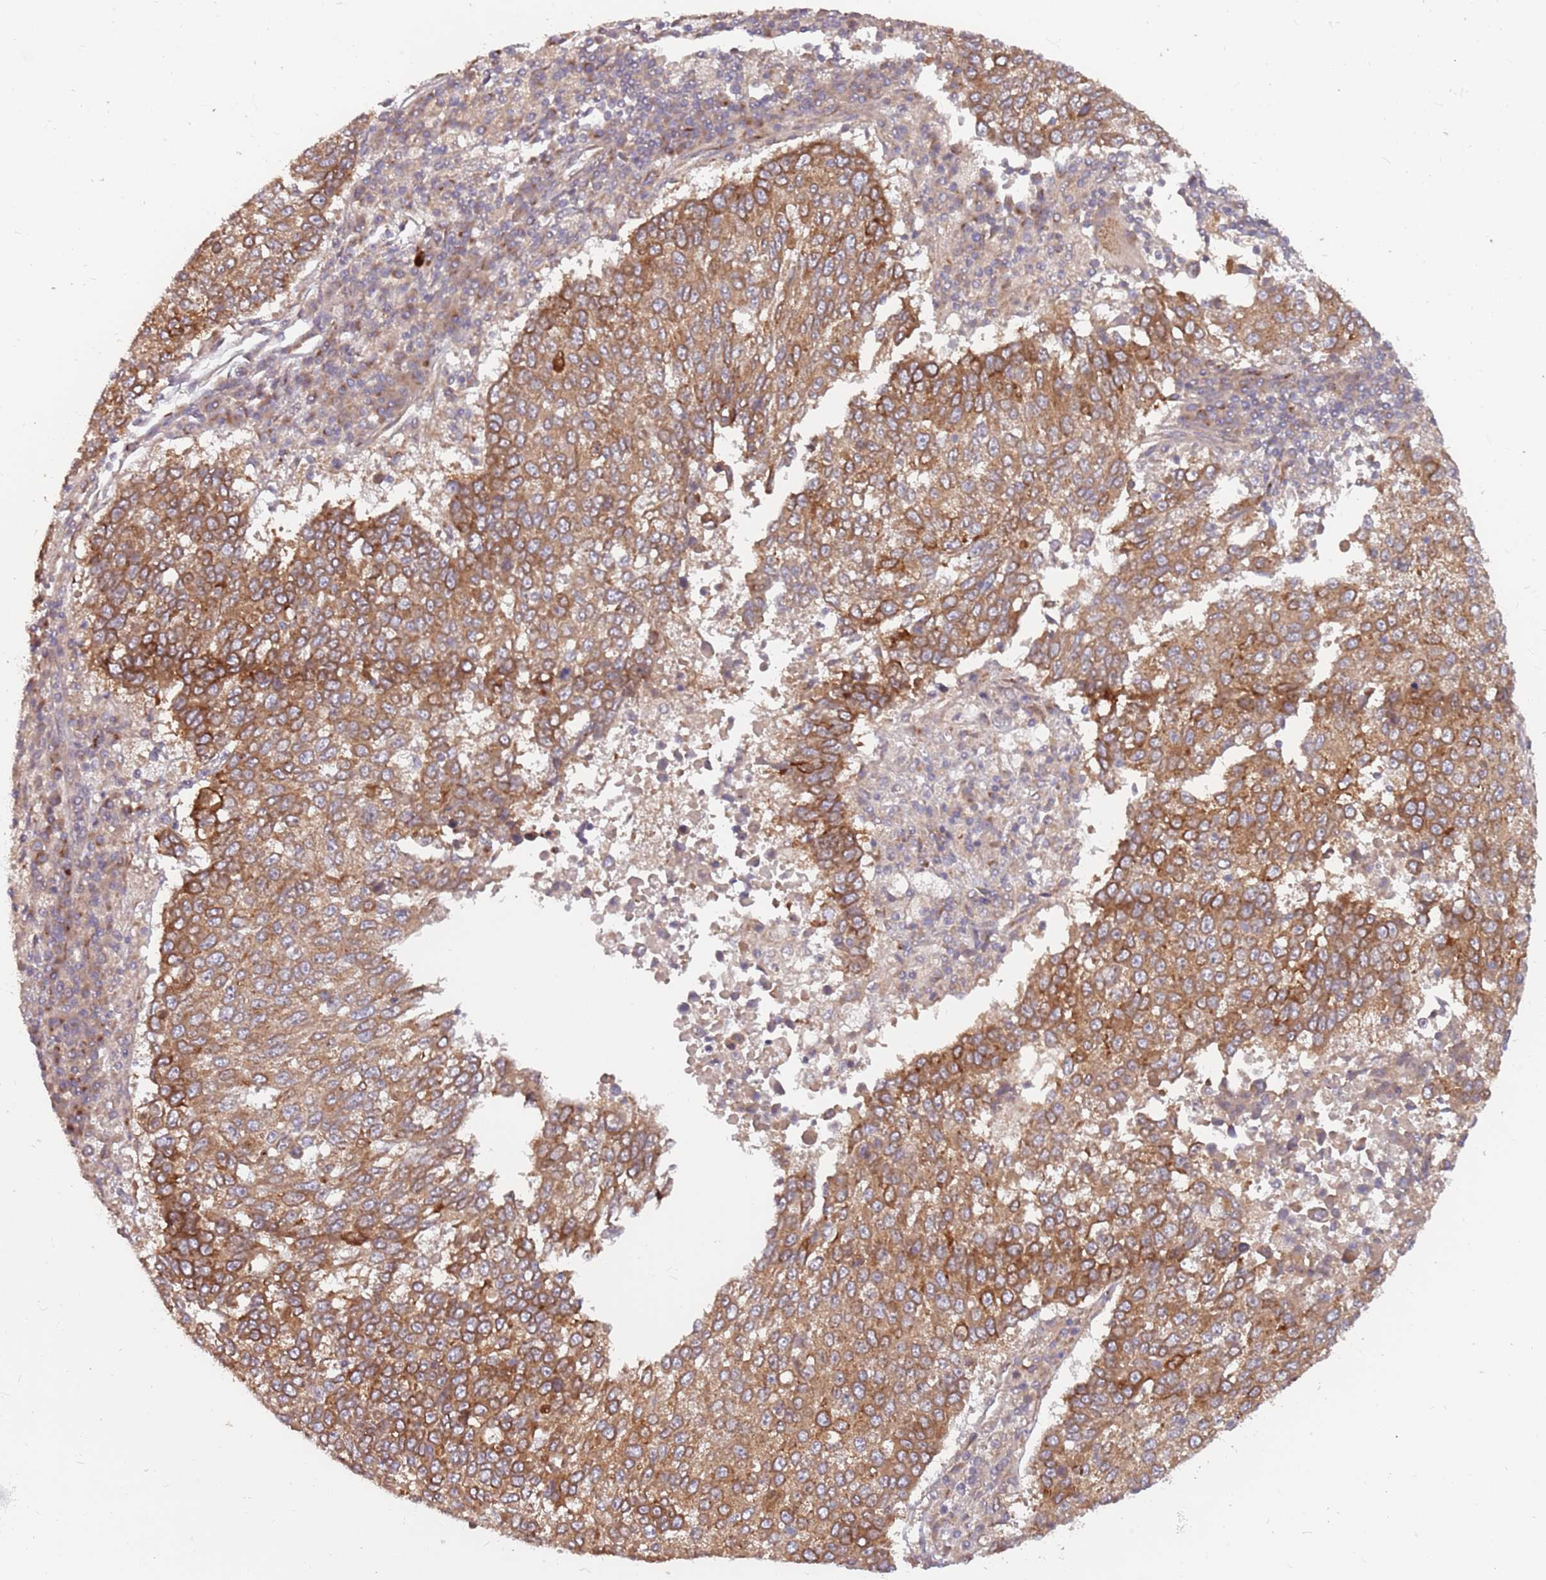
{"staining": {"intensity": "strong", "quantity": ">75%", "location": "cytoplasmic/membranous"}, "tissue": "lung cancer", "cell_type": "Tumor cells", "image_type": "cancer", "snomed": [{"axis": "morphology", "description": "Squamous cell carcinoma, NOS"}, {"axis": "topography", "description": "Lung"}], "caption": "Human lung cancer stained for a protein (brown) demonstrates strong cytoplasmic/membranous positive positivity in about >75% of tumor cells.", "gene": "PLD6", "patient": {"sex": "male", "age": 73}}